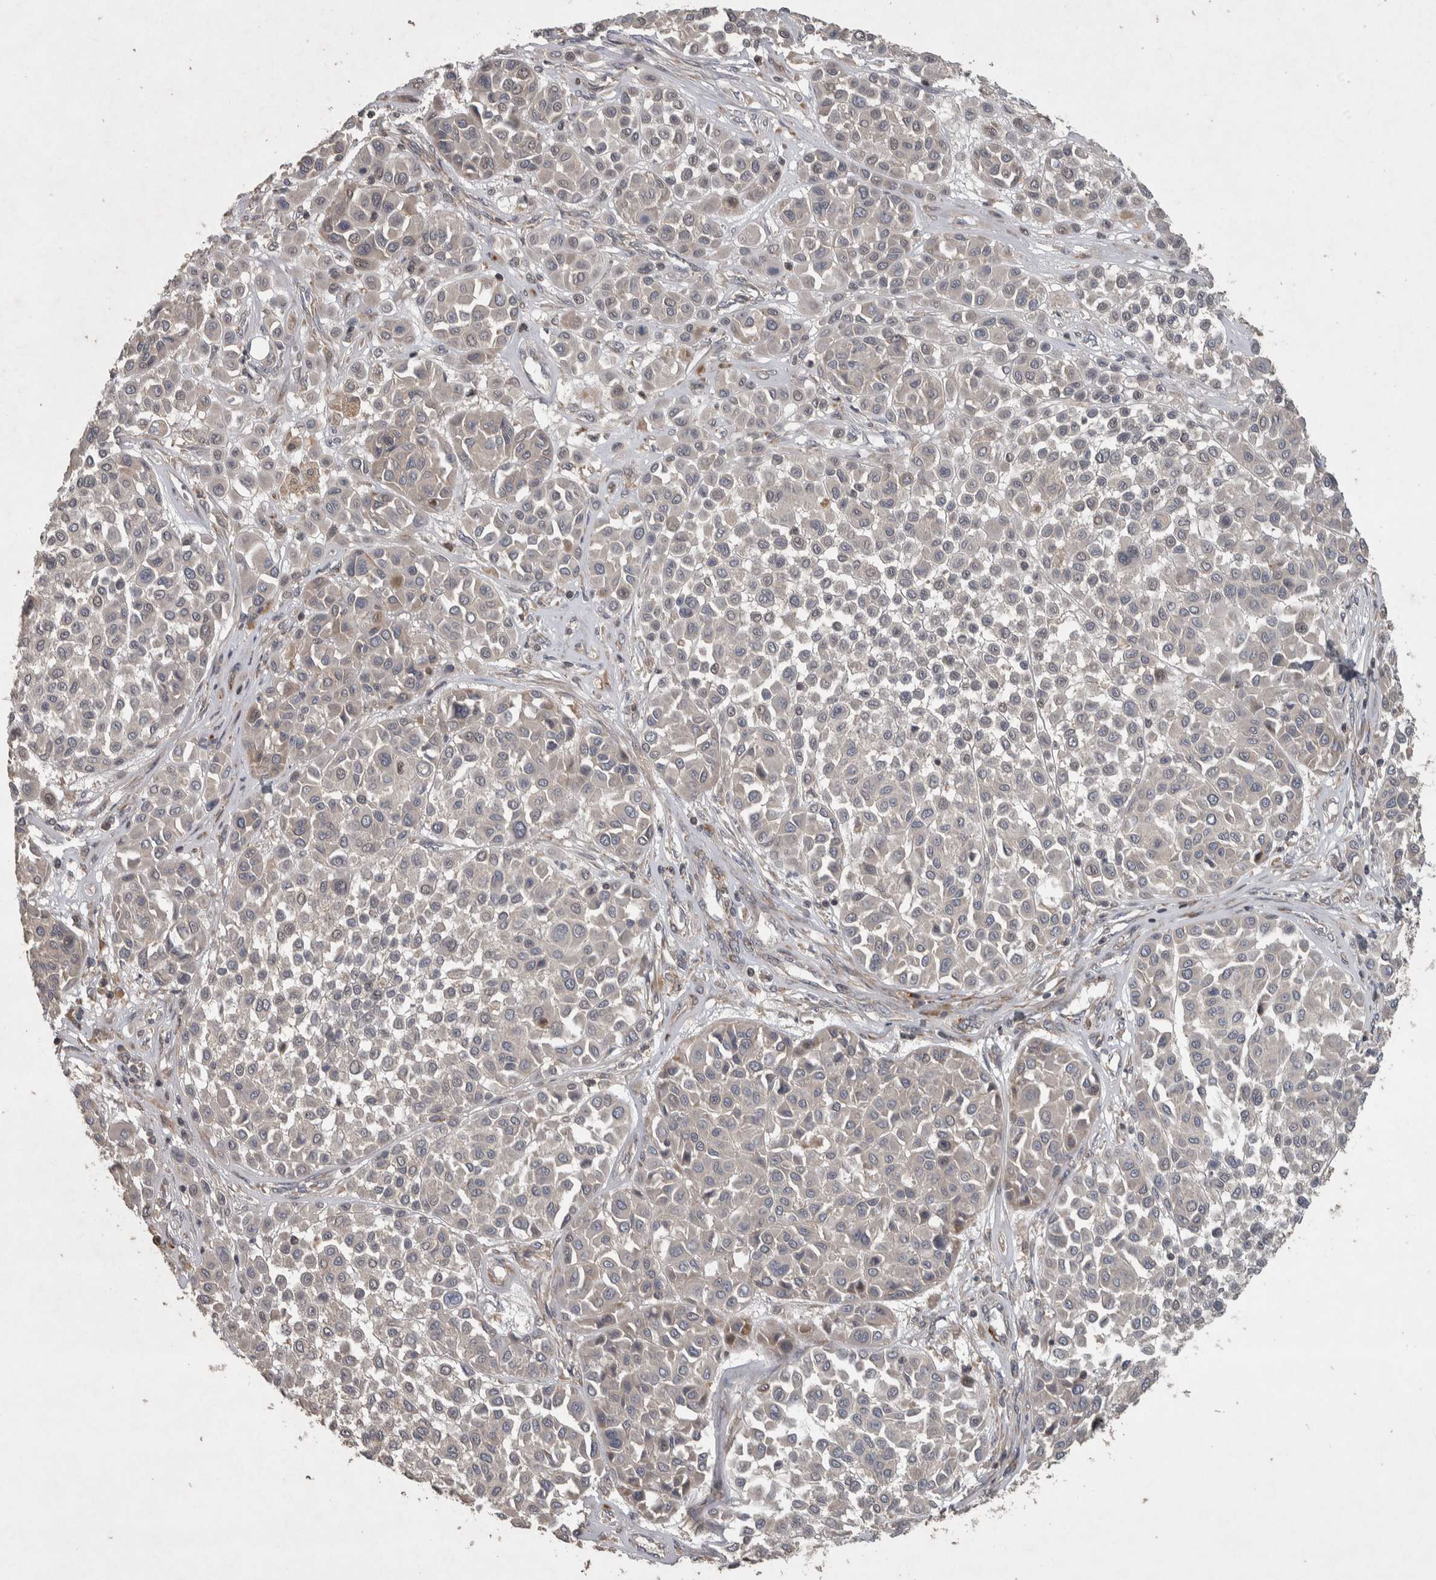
{"staining": {"intensity": "negative", "quantity": "none", "location": "none"}, "tissue": "melanoma", "cell_type": "Tumor cells", "image_type": "cancer", "snomed": [{"axis": "morphology", "description": "Malignant melanoma, Metastatic site"}, {"axis": "topography", "description": "Soft tissue"}], "caption": "Tumor cells are negative for brown protein staining in melanoma.", "gene": "ERAL1", "patient": {"sex": "male", "age": 41}}